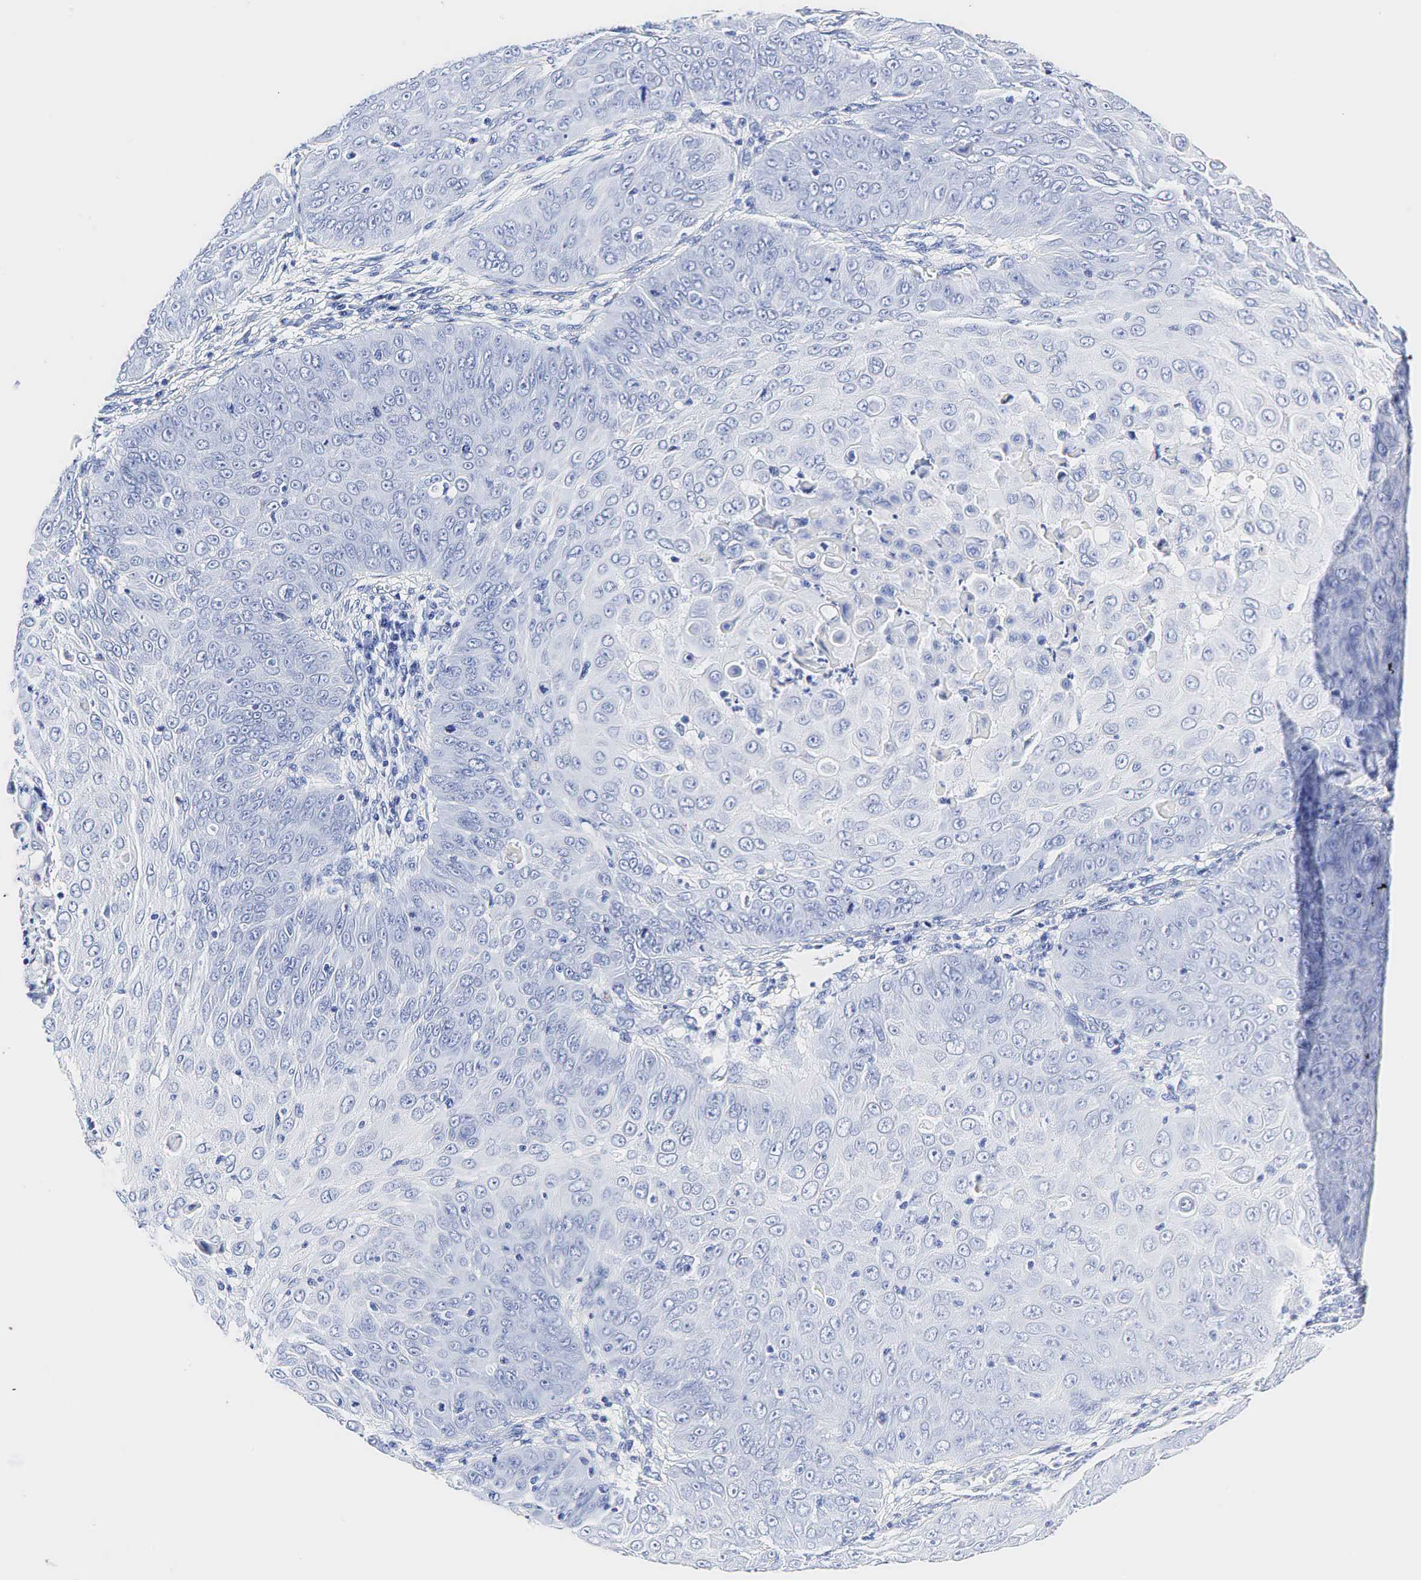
{"staining": {"intensity": "negative", "quantity": "none", "location": "none"}, "tissue": "skin cancer", "cell_type": "Tumor cells", "image_type": "cancer", "snomed": [{"axis": "morphology", "description": "Squamous cell carcinoma, NOS"}, {"axis": "topography", "description": "Skin"}], "caption": "Protein analysis of skin cancer (squamous cell carcinoma) demonstrates no significant staining in tumor cells. (DAB (3,3'-diaminobenzidine) immunohistochemistry, high magnification).", "gene": "TG", "patient": {"sex": "male", "age": 82}}